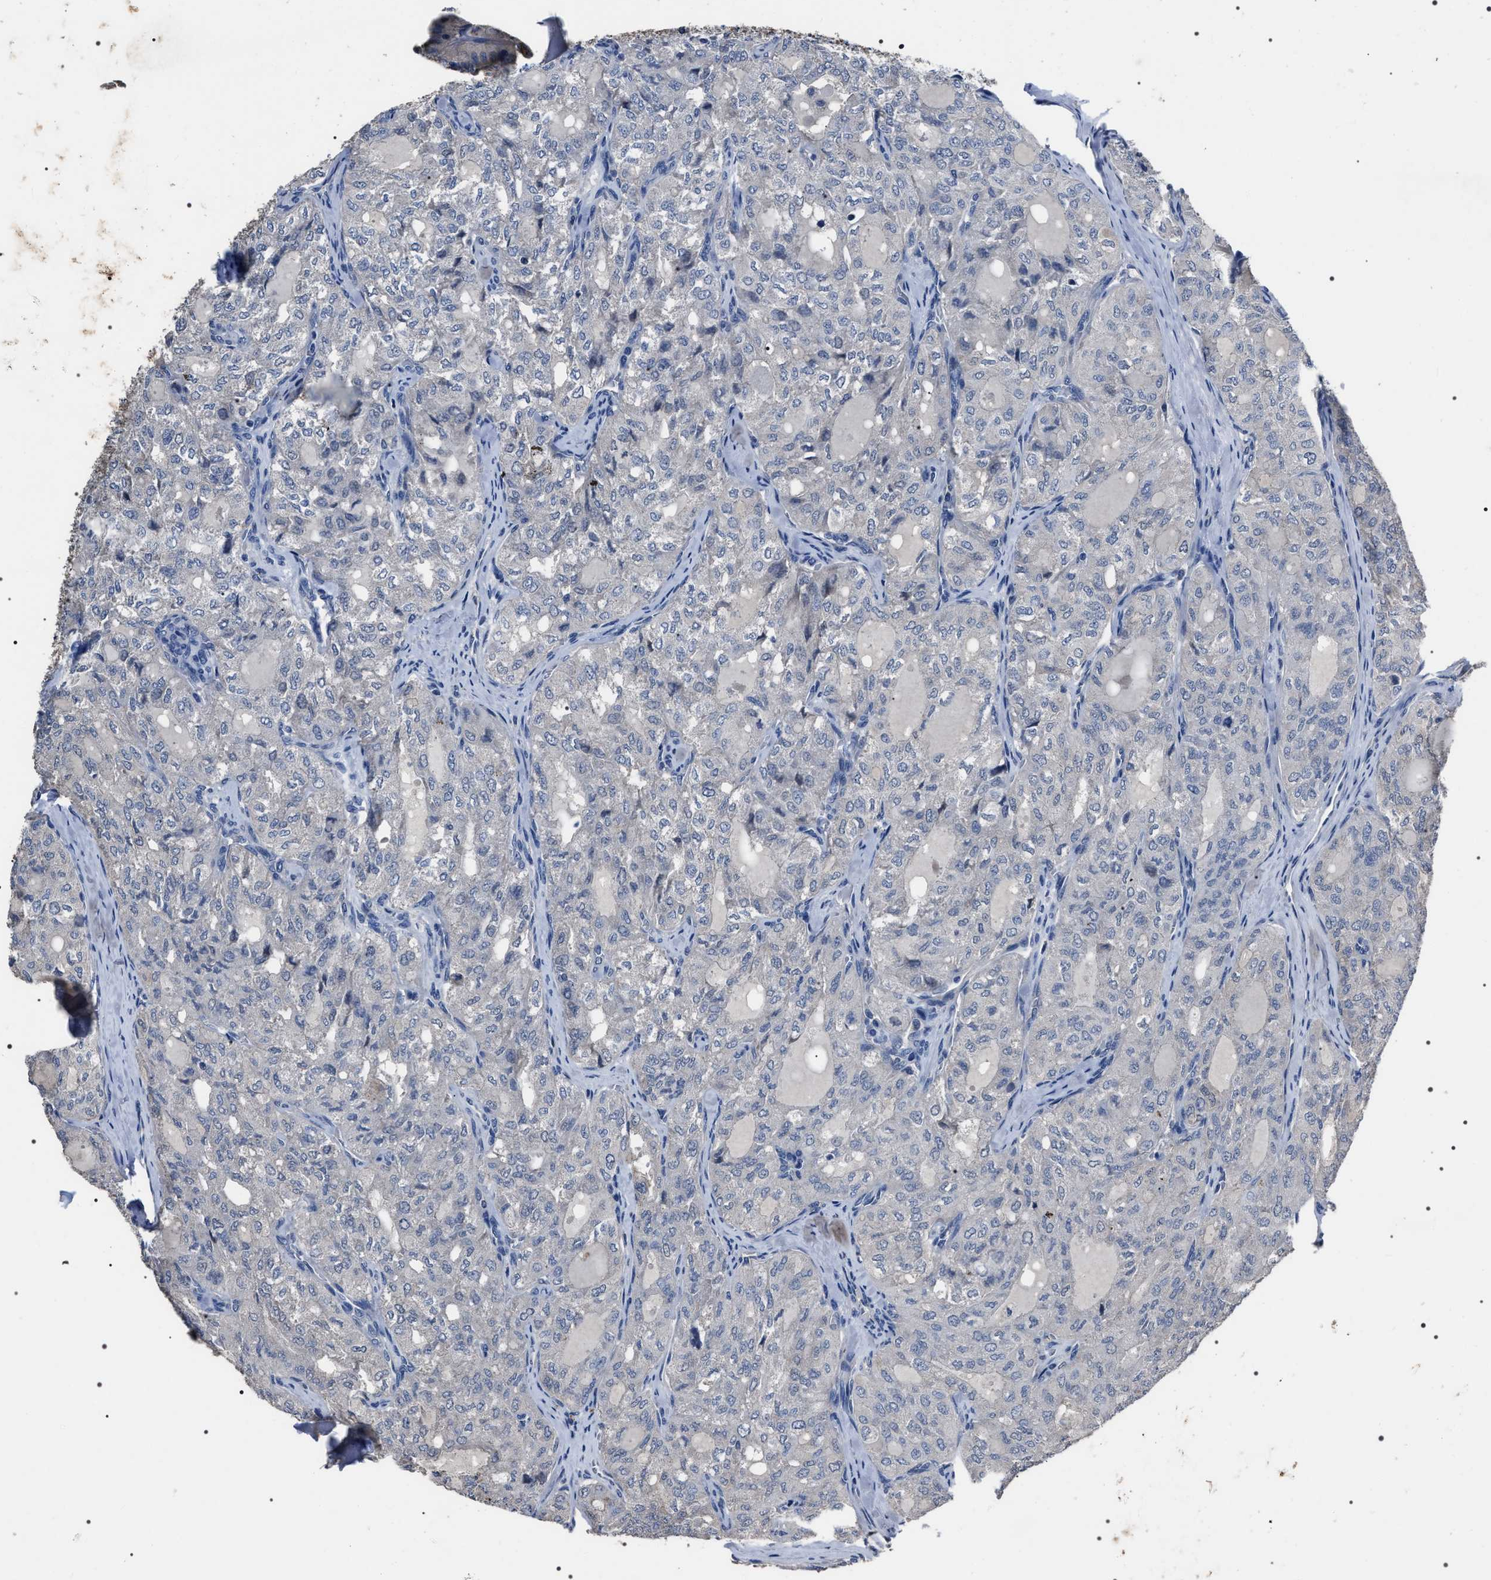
{"staining": {"intensity": "negative", "quantity": "none", "location": "none"}, "tissue": "thyroid cancer", "cell_type": "Tumor cells", "image_type": "cancer", "snomed": [{"axis": "morphology", "description": "Follicular adenoma carcinoma, NOS"}, {"axis": "topography", "description": "Thyroid gland"}], "caption": "This is an IHC micrograph of thyroid cancer (follicular adenoma carcinoma). There is no expression in tumor cells.", "gene": "TRIM54", "patient": {"sex": "male", "age": 75}}